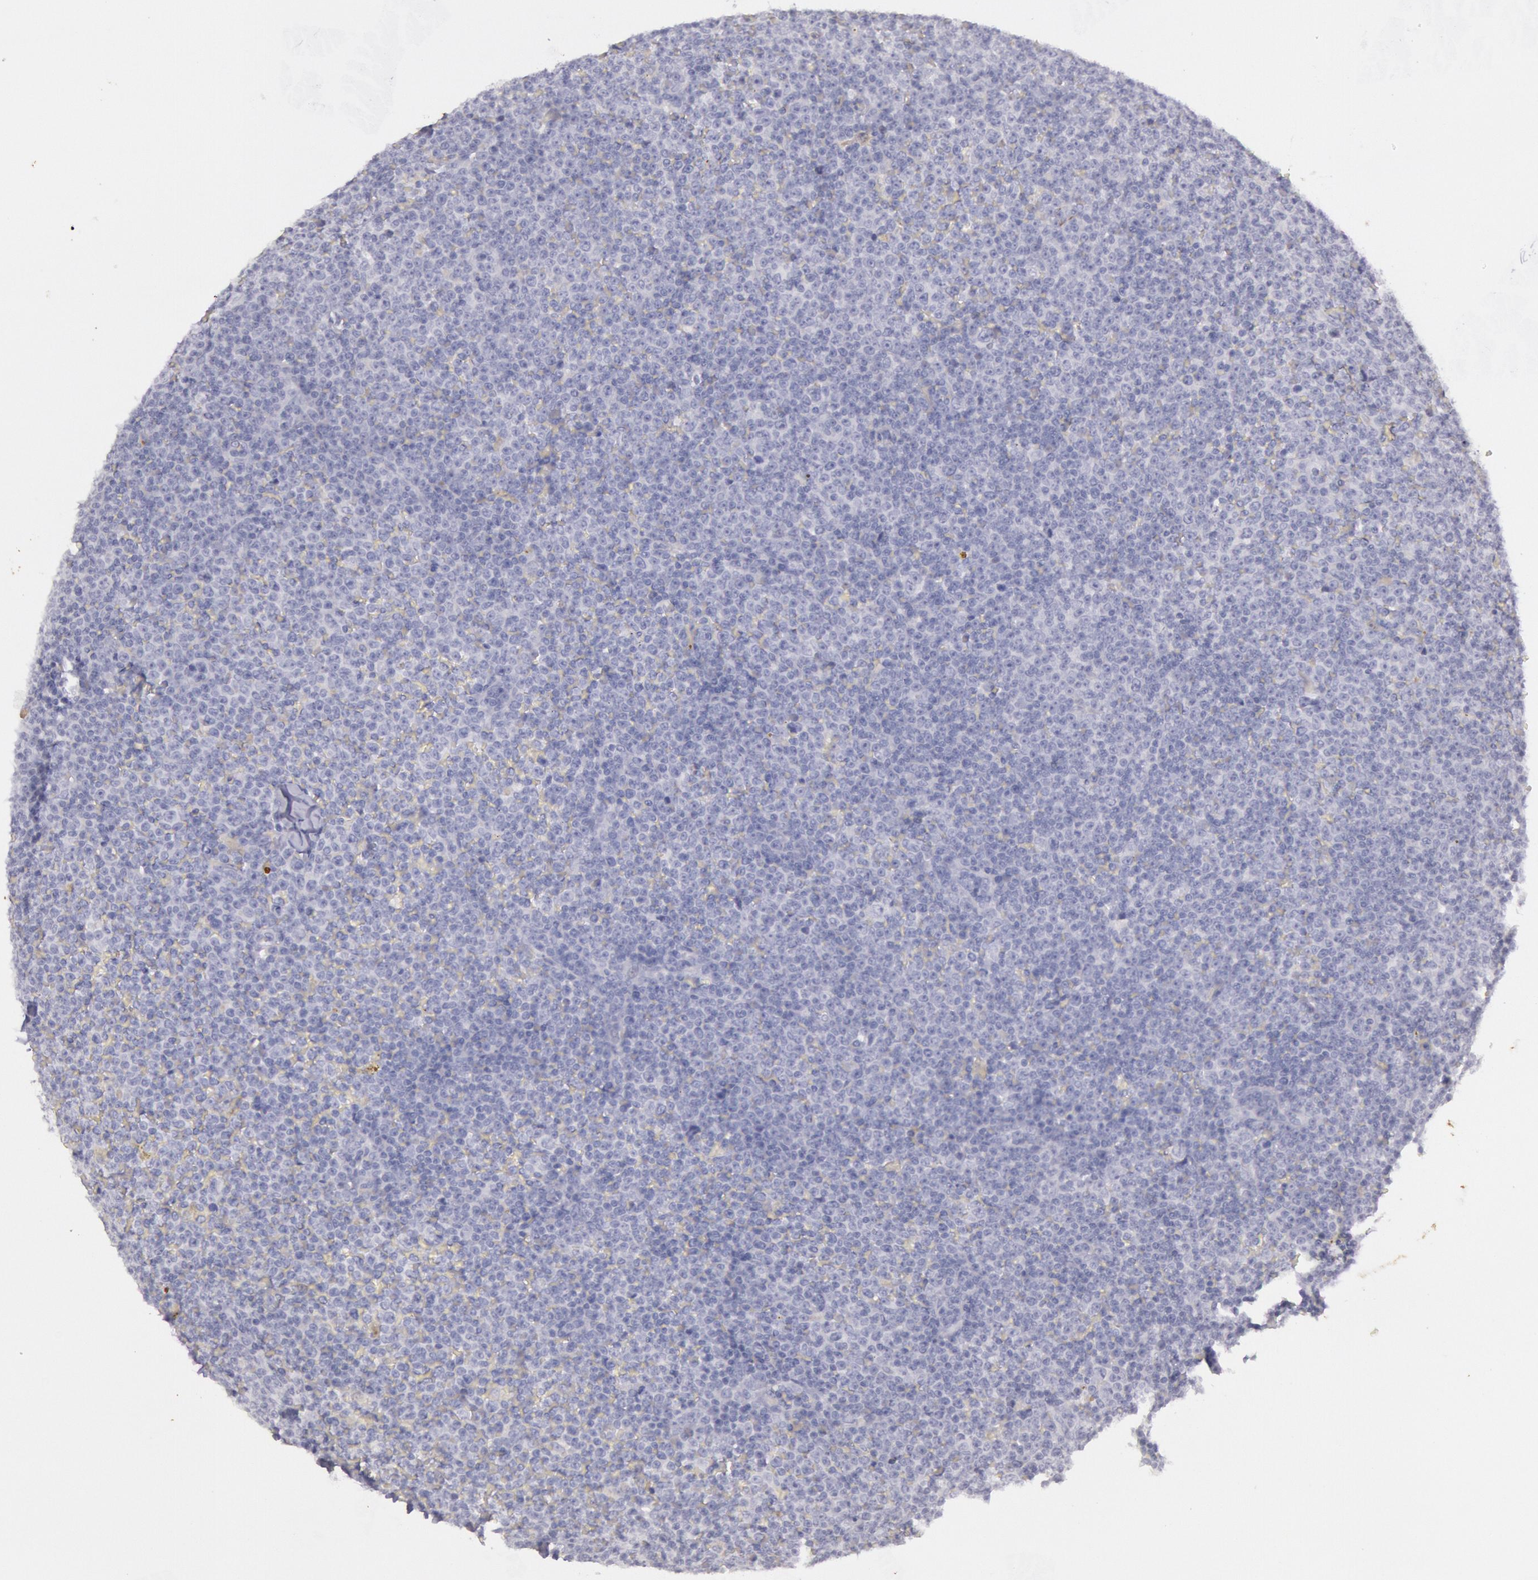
{"staining": {"intensity": "negative", "quantity": "none", "location": "none"}, "tissue": "lymphoma", "cell_type": "Tumor cells", "image_type": "cancer", "snomed": [{"axis": "morphology", "description": "Malignant lymphoma, non-Hodgkin's type, Low grade"}, {"axis": "topography", "description": "Lymph node"}], "caption": "Immunohistochemistry histopathology image of human low-grade malignant lymphoma, non-Hodgkin's type stained for a protein (brown), which shows no staining in tumor cells. (DAB immunohistochemistry with hematoxylin counter stain).", "gene": "CKB", "patient": {"sex": "male", "age": 50}}